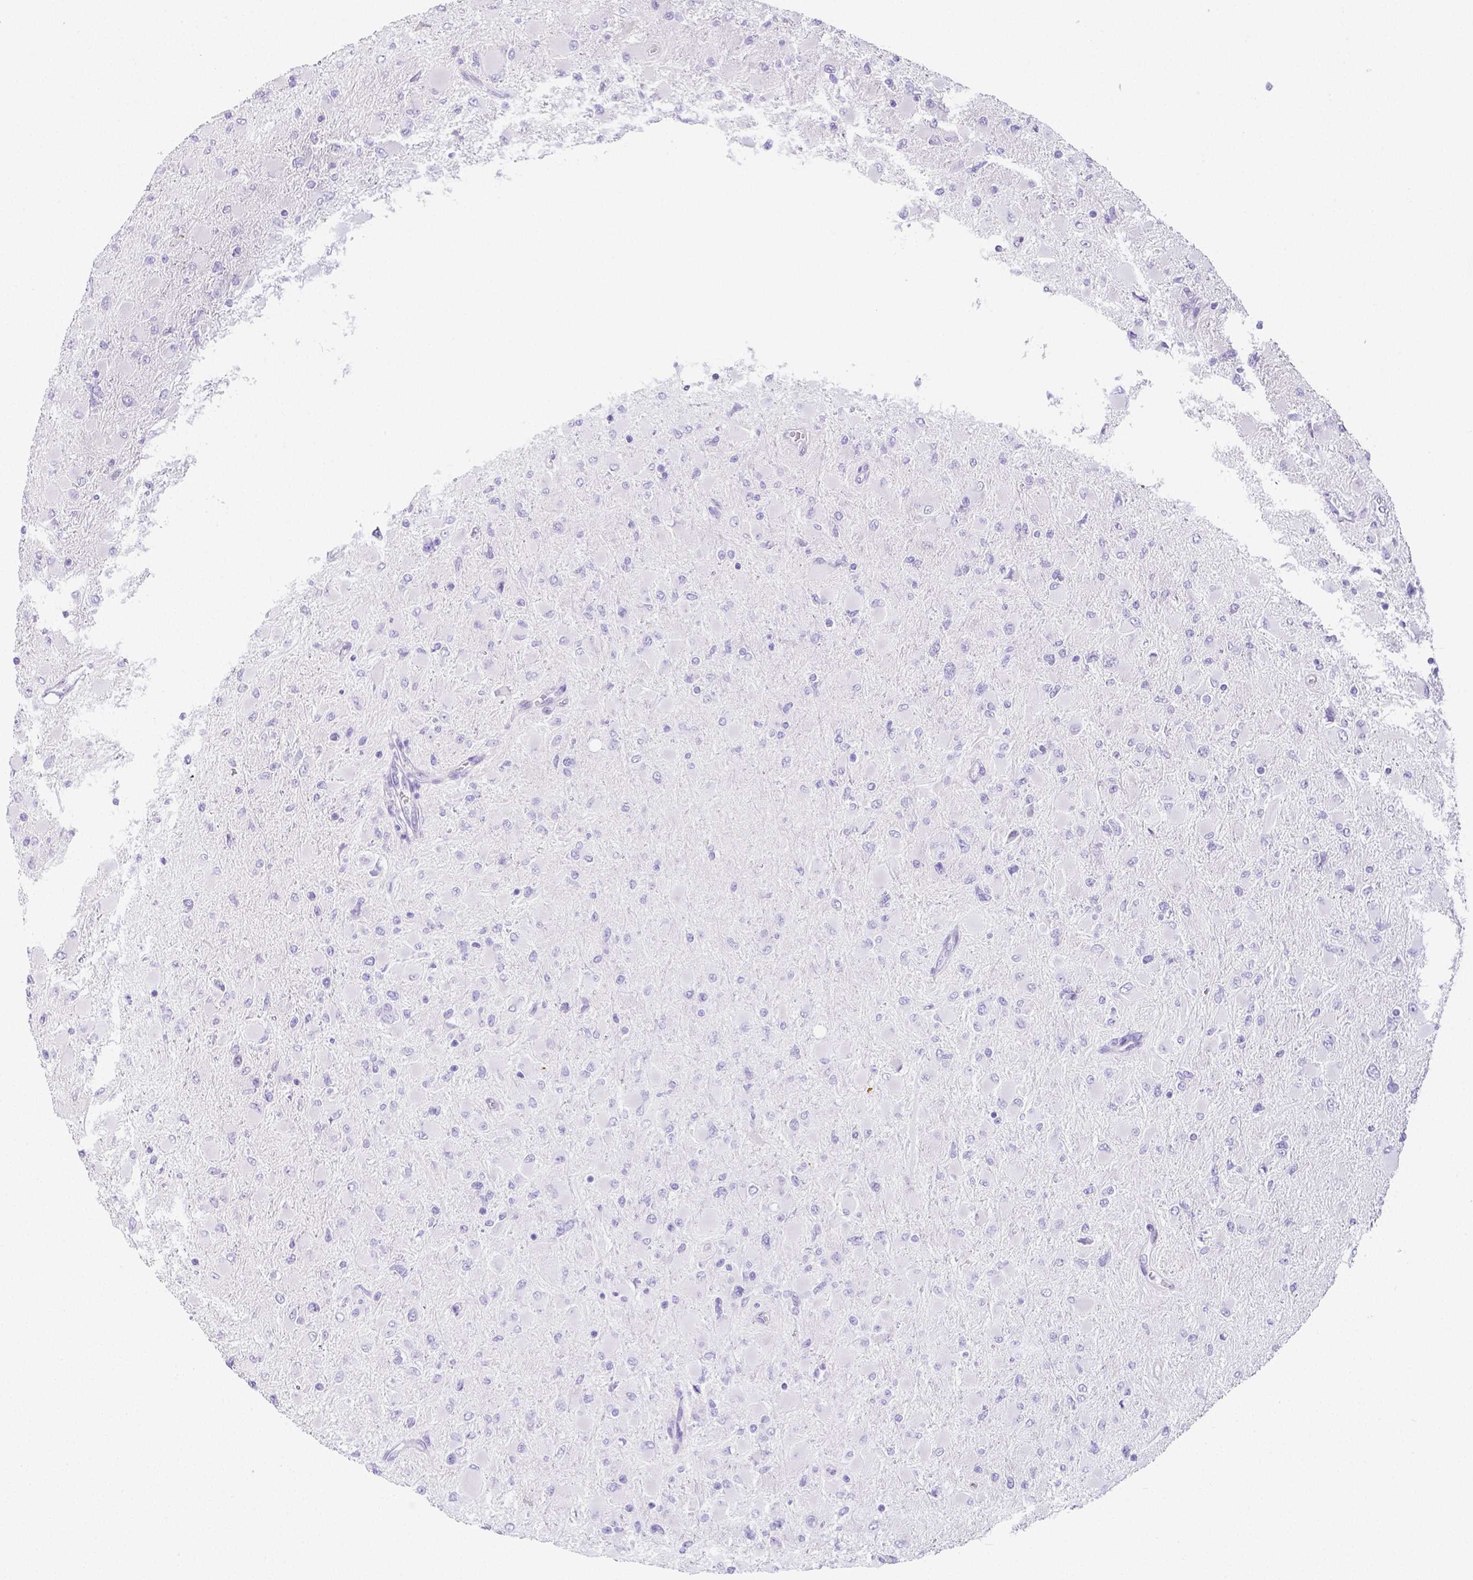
{"staining": {"intensity": "negative", "quantity": "none", "location": "none"}, "tissue": "glioma", "cell_type": "Tumor cells", "image_type": "cancer", "snomed": [{"axis": "morphology", "description": "Glioma, malignant, High grade"}, {"axis": "topography", "description": "Cerebral cortex"}], "caption": "Histopathology image shows no protein staining in tumor cells of malignant glioma (high-grade) tissue.", "gene": "ARHGAP36", "patient": {"sex": "female", "age": 36}}